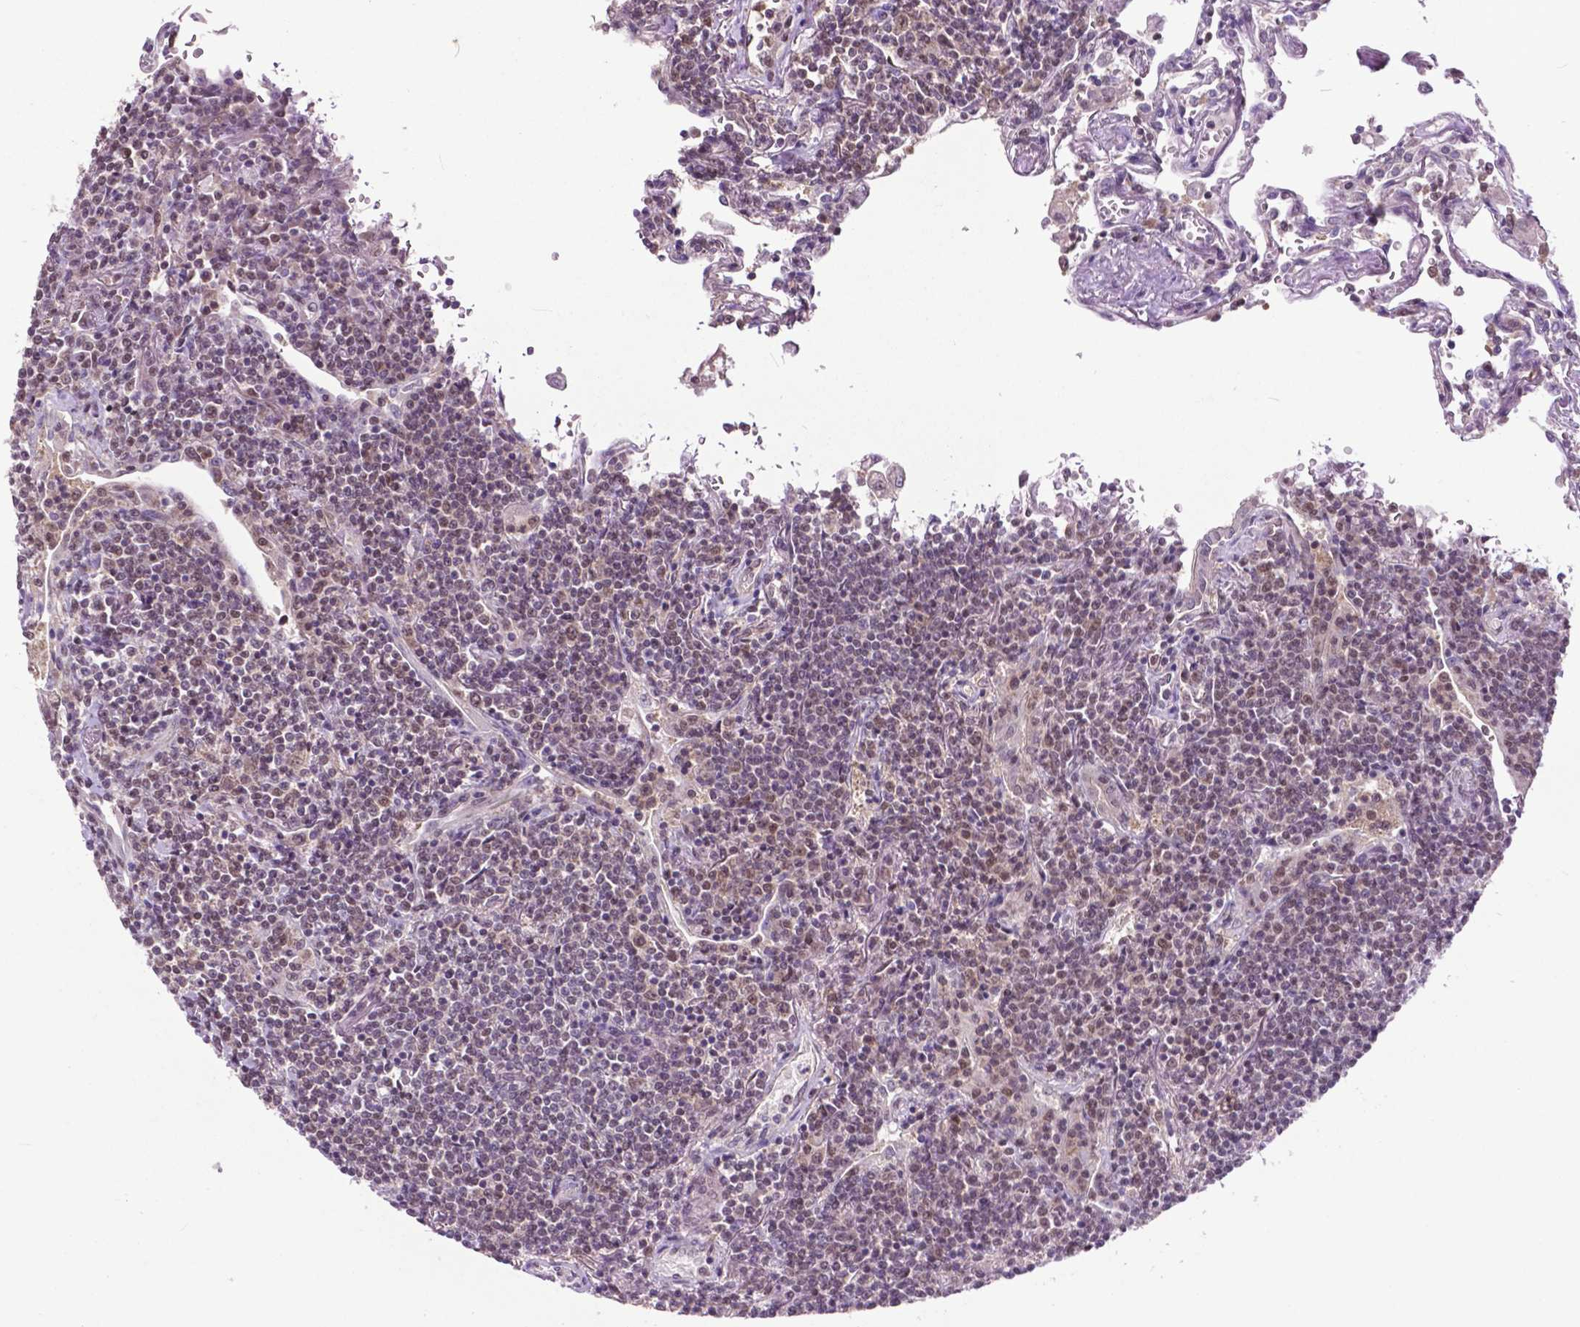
{"staining": {"intensity": "weak", "quantity": "<25%", "location": "nuclear"}, "tissue": "lymphoma", "cell_type": "Tumor cells", "image_type": "cancer", "snomed": [{"axis": "morphology", "description": "Malignant lymphoma, non-Hodgkin's type, Low grade"}, {"axis": "topography", "description": "Lung"}], "caption": "The histopathology image exhibits no significant staining in tumor cells of lymphoma. (DAB (3,3'-diaminobenzidine) immunohistochemistry visualized using brightfield microscopy, high magnification).", "gene": "FAF1", "patient": {"sex": "female", "age": 71}}